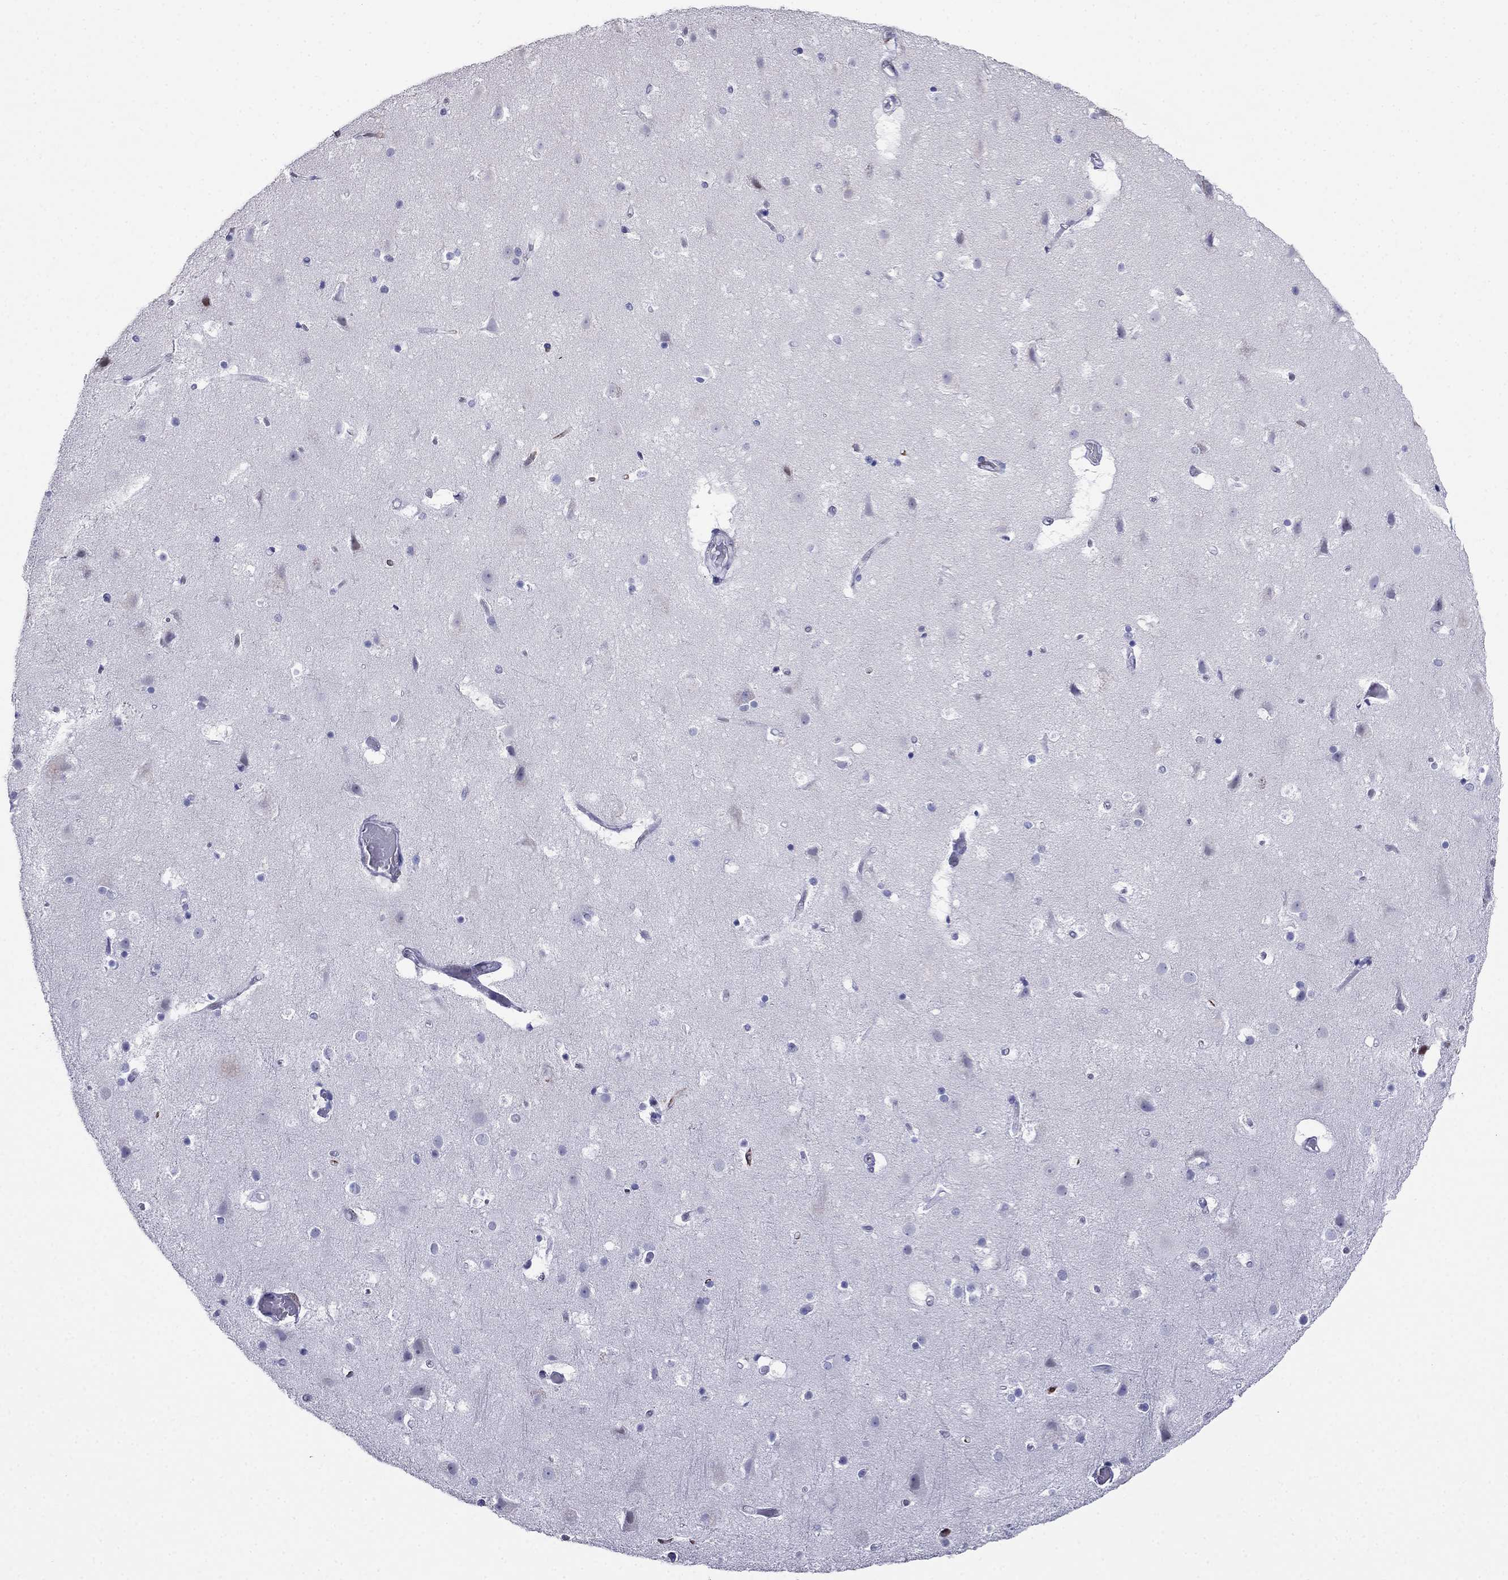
{"staining": {"intensity": "negative", "quantity": "none", "location": "none"}, "tissue": "cerebral cortex", "cell_type": "Endothelial cells", "image_type": "normal", "snomed": [{"axis": "morphology", "description": "Normal tissue, NOS"}, {"axis": "topography", "description": "Cerebral cortex"}], "caption": "The micrograph demonstrates no significant staining in endothelial cells of cerebral cortex.", "gene": "PPM1G", "patient": {"sex": "female", "age": 52}}